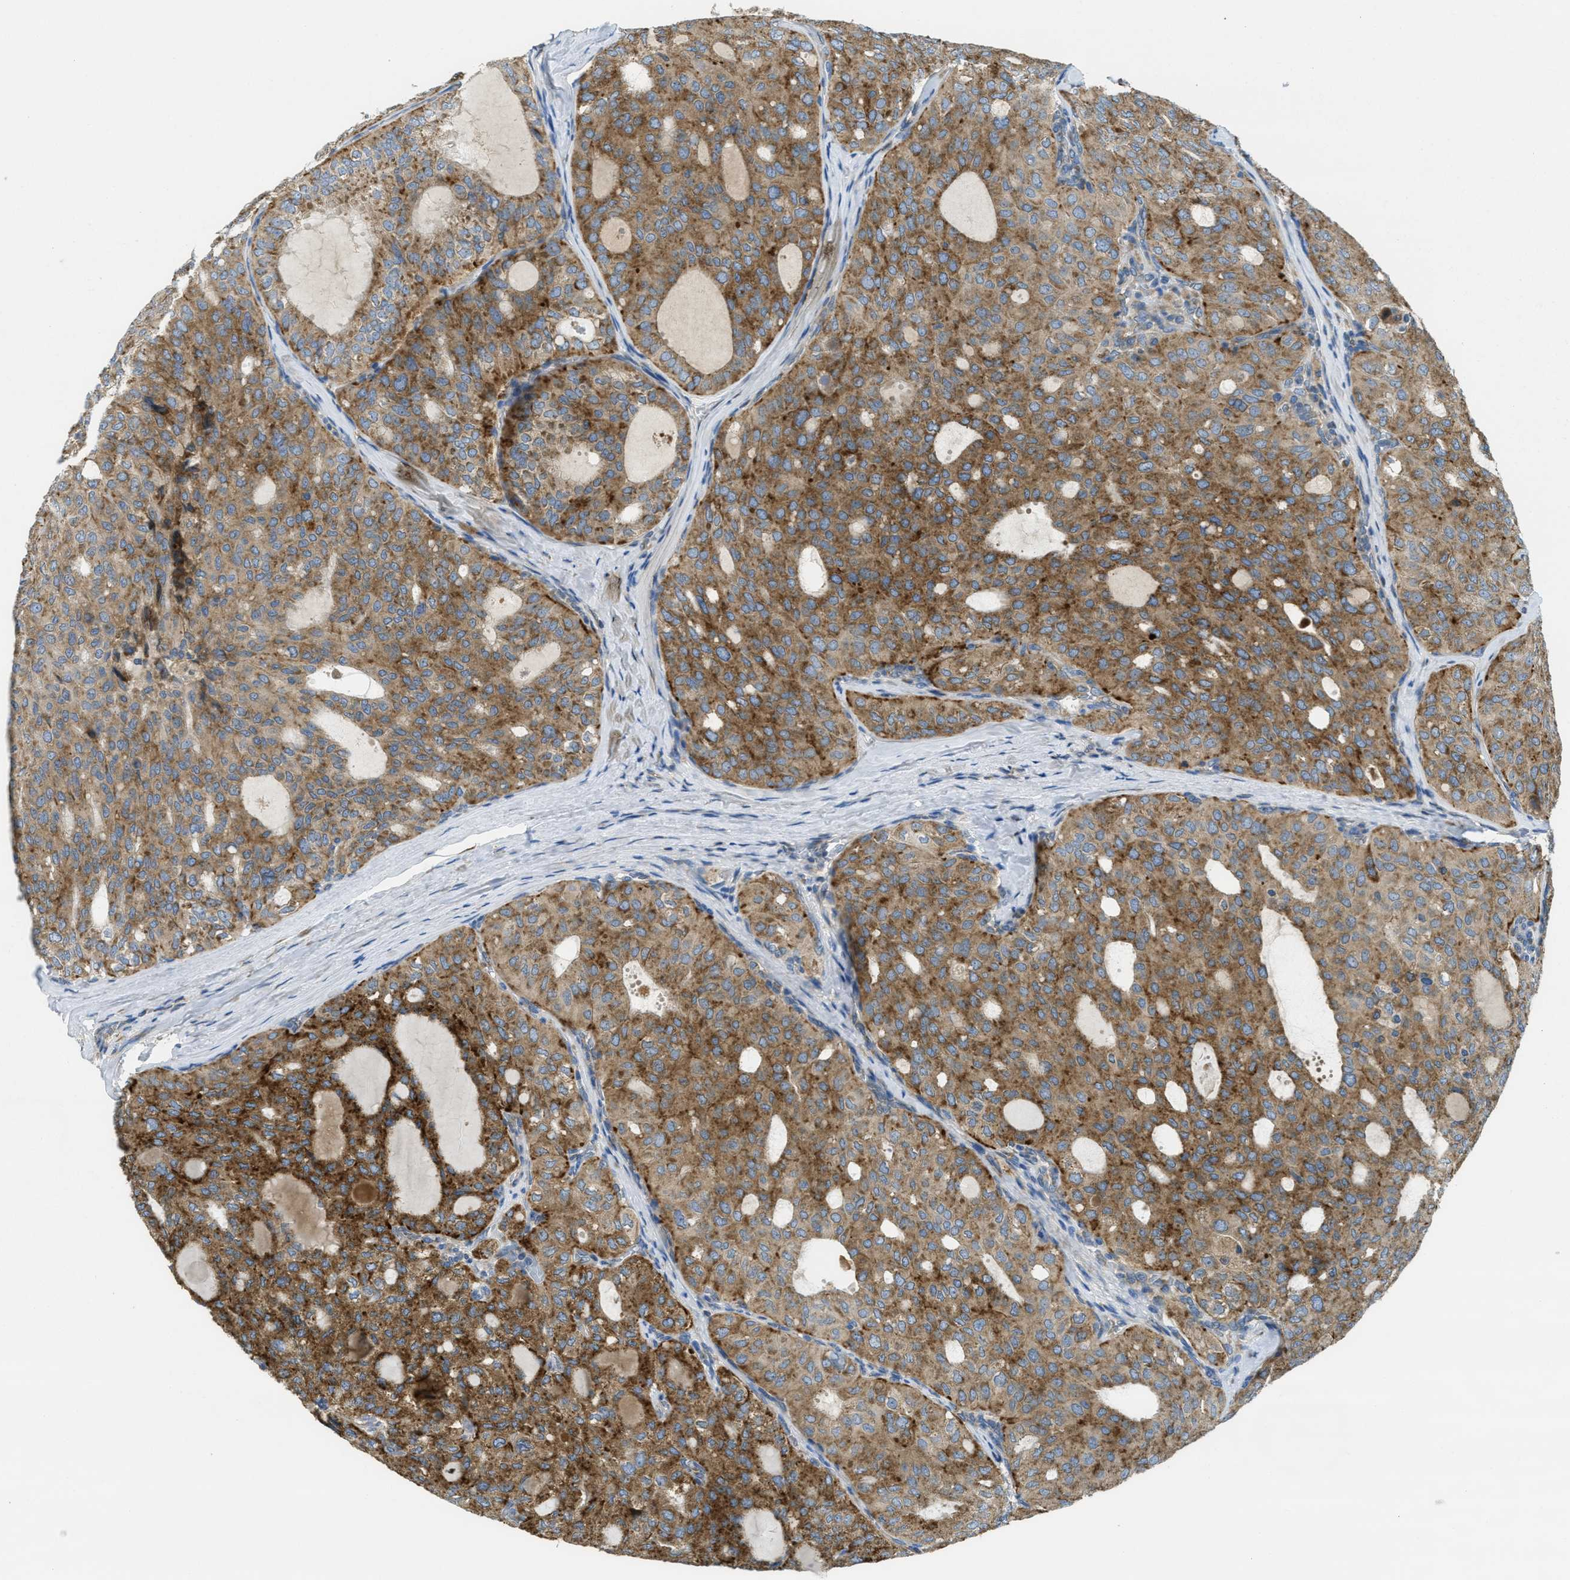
{"staining": {"intensity": "moderate", "quantity": ">75%", "location": "cytoplasmic/membranous"}, "tissue": "thyroid cancer", "cell_type": "Tumor cells", "image_type": "cancer", "snomed": [{"axis": "morphology", "description": "Follicular adenoma carcinoma, NOS"}, {"axis": "topography", "description": "Thyroid gland"}], "caption": "Immunohistochemical staining of thyroid follicular adenoma carcinoma exhibits medium levels of moderate cytoplasmic/membranous positivity in approximately >75% of tumor cells.", "gene": "SSR1", "patient": {"sex": "male", "age": 75}}